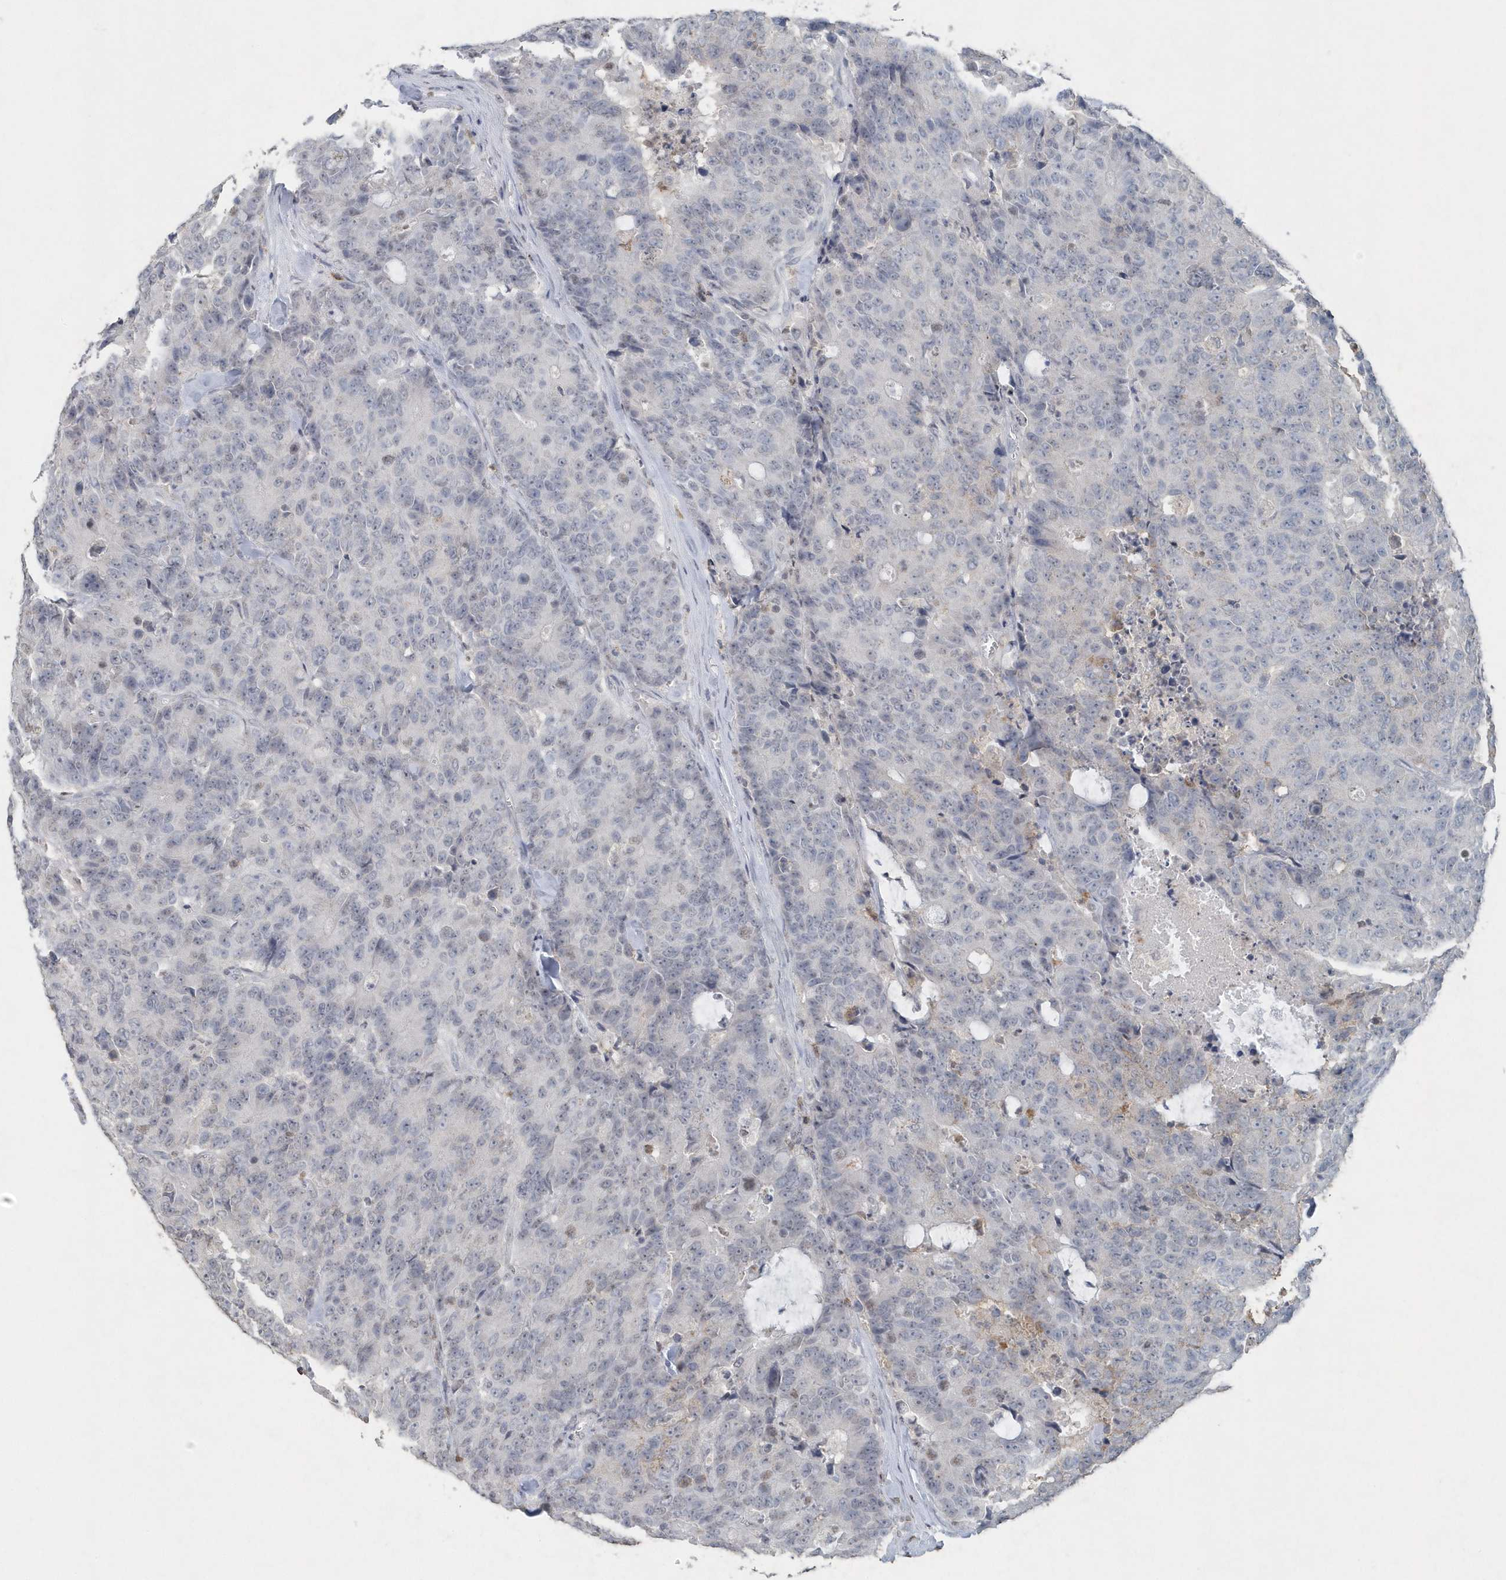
{"staining": {"intensity": "weak", "quantity": "<25%", "location": "cytoplasmic/membranous"}, "tissue": "colorectal cancer", "cell_type": "Tumor cells", "image_type": "cancer", "snomed": [{"axis": "morphology", "description": "Adenocarcinoma, NOS"}, {"axis": "topography", "description": "Colon"}], "caption": "Immunohistochemical staining of human colorectal cancer demonstrates no significant expression in tumor cells.", "gene": "PDCD1", "patient": {"sex": "female", "age": 86}}